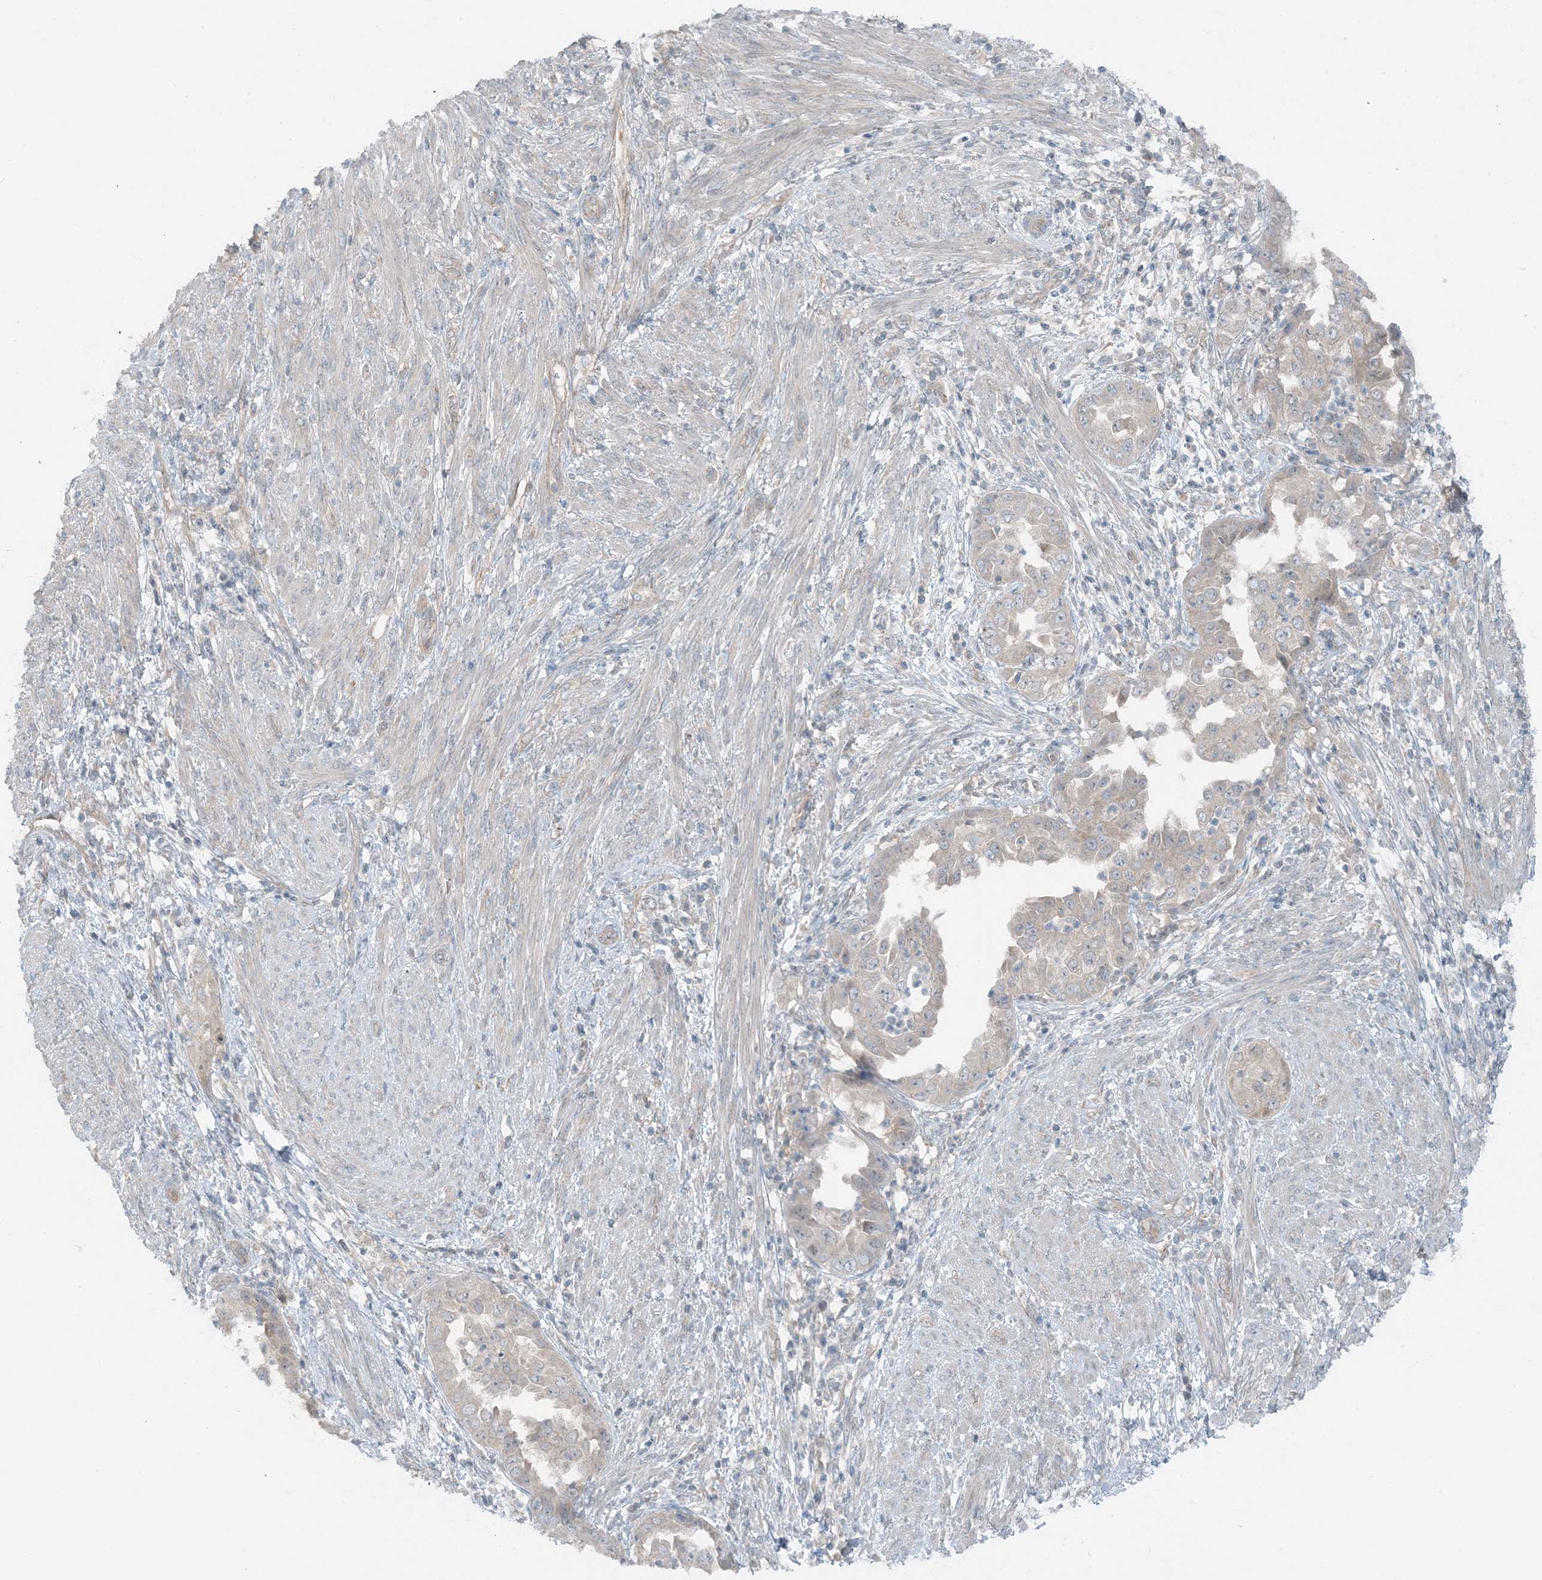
{"staining": {"intensity": "weak", "quantity": "<25%", "location": "cytoplasmic/membranous"}, "tissue": "endometrial cancer", "cell_type": "Tumor cells", "image_type": "cancer", "snomed": [{"axis": "morphology", "description": "Adenocarcinoma, NOS"}, {"axis": "topography", "description": "Endometrium"}], "caption": "High magnification brightfield microscopy of adenocarcinoma (endometrial) stained with DAB (3,3'-diaminobenzidine) (brown) and counterstained with hematoxylin (blue): tumor cells show no significant staining.", "gene": "MITD1", "patient": {"sex": "female", "age": 85}}